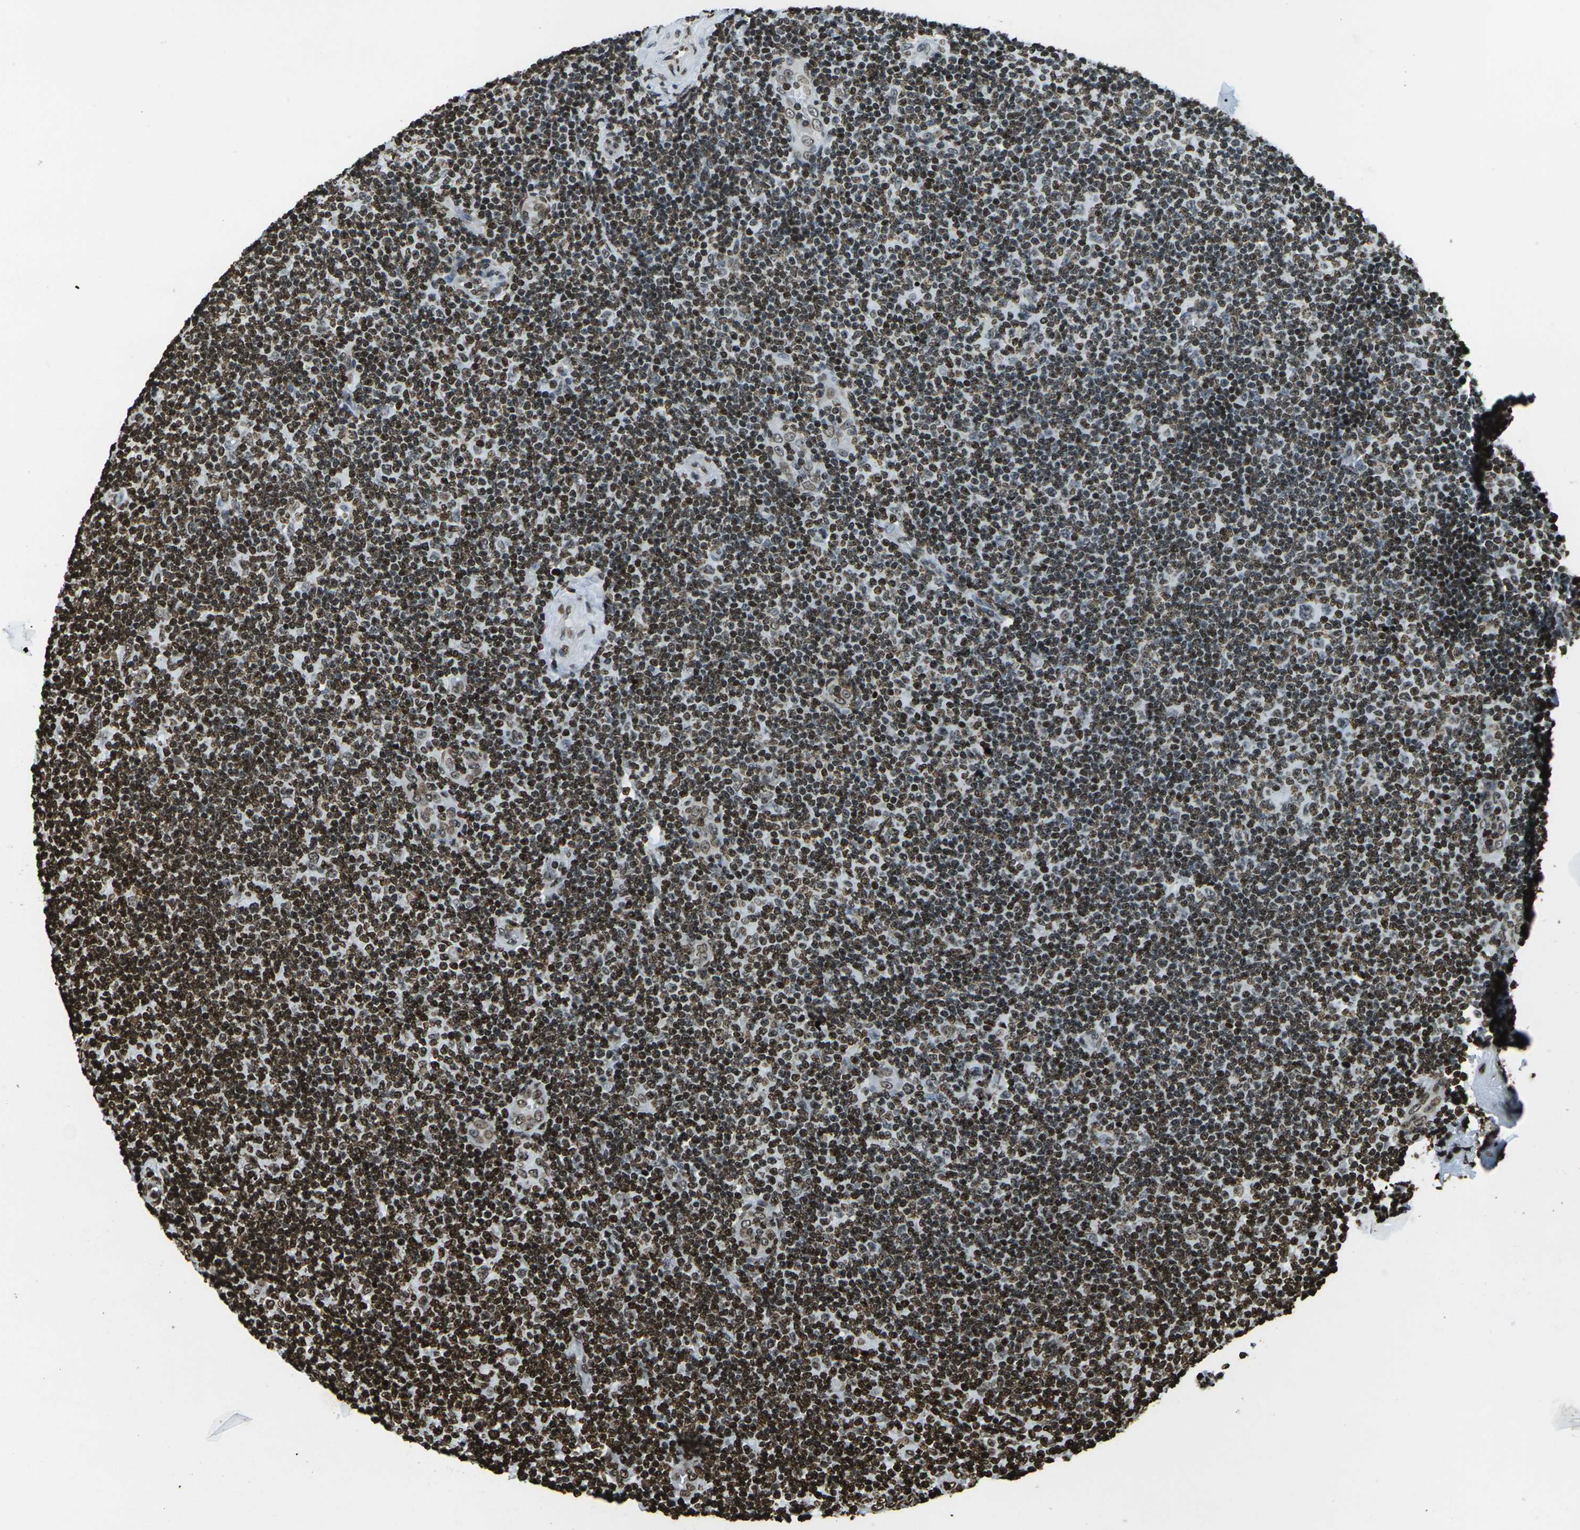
{"staining": {"intensity": "strong", "quantity": ">75%", "location": "nuclear"}, "tissue": "lymphoma", "cell_type": "Tumor cells", "image_type": "cancer", "snomed": [{"axis": "morphology", "description": "Malignant lymphoma, non-Hodgkin's type, Low grade"}, {"axis": "topography", "description": "Lymph node"}], "caption": "DAB (3,3'-diaminobenzidine) immunohistochemical staining of human lymphoma shows strong nuclear protein positivity in about >75% of tumor cells. (Stains: DAB in brown, nuclei in blue, Microscopy: brightfield microscopy at high magnification).", "gene": "H1-2", "patient": {"sex": "male", "age": 83}}